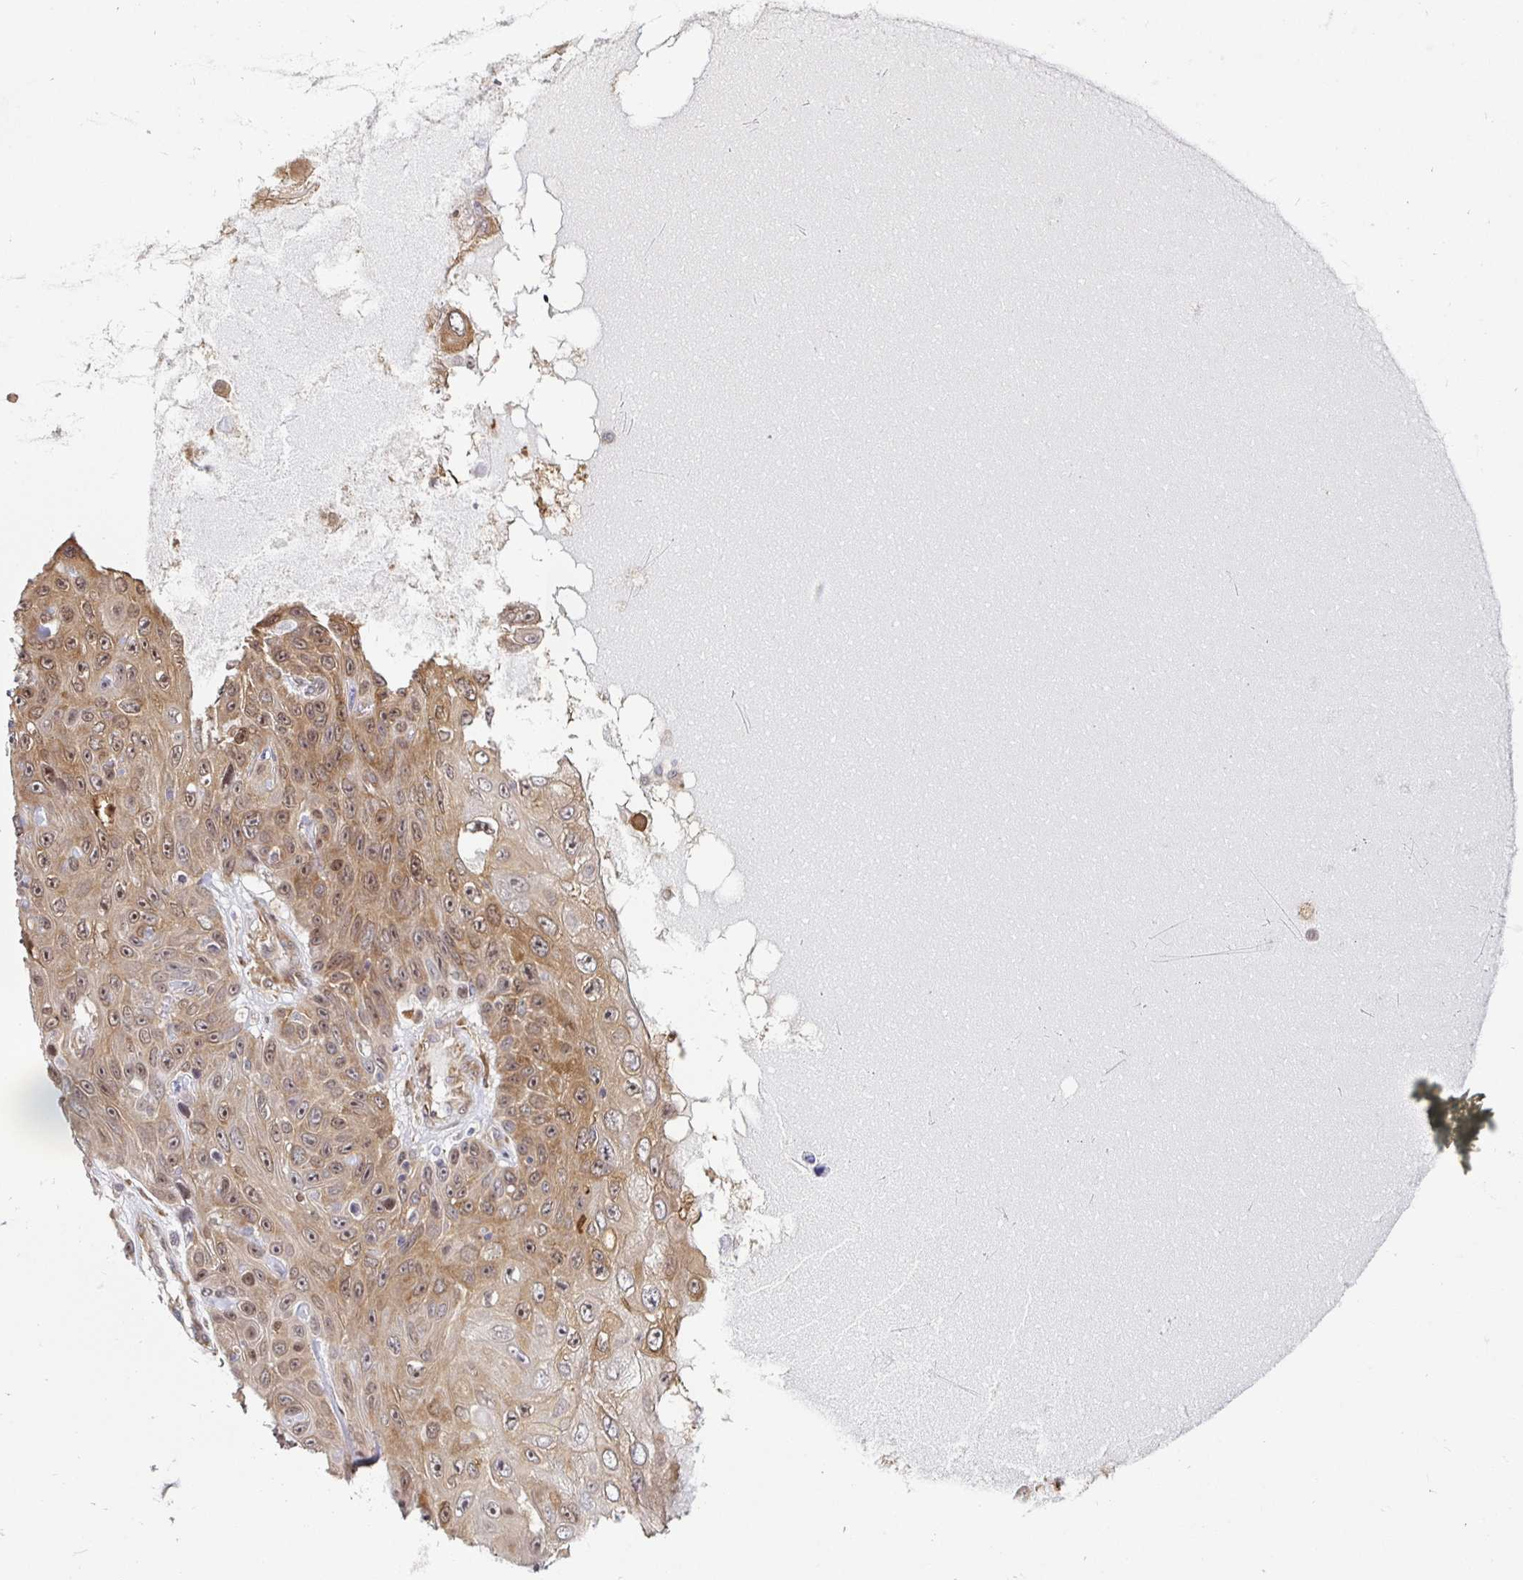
{"staining": {"intensity": "moderate", "quantity": "25%-75%", "location": "cytoplasmic/membranous,nuclear"}, "tissue": "skin cancer", "cell_type": "Tumor cells", "image_type": "cancer", "snomed": [{"axis": "morphology", "description": "Squamous cell carcinoma, NOS"}, {"axis": "topography", "description": "Skin"}], "caption": "Immunohistochemistry (IHC) staining of squamous cell carcinoma (skin), which reveals medium levels of moderate cytoplasmic/membranous and nuclear expression in about 25%-75% of tumor cells indicating moderate cytoplasmic/membranous and nuclear protein expression. The staining was performed using DAB (brown) for protein detection and nuclei were counterstained in hematoxylin (blue).", "gene": "PDAP1", "patient": {"sex": "male", "age": 82}}